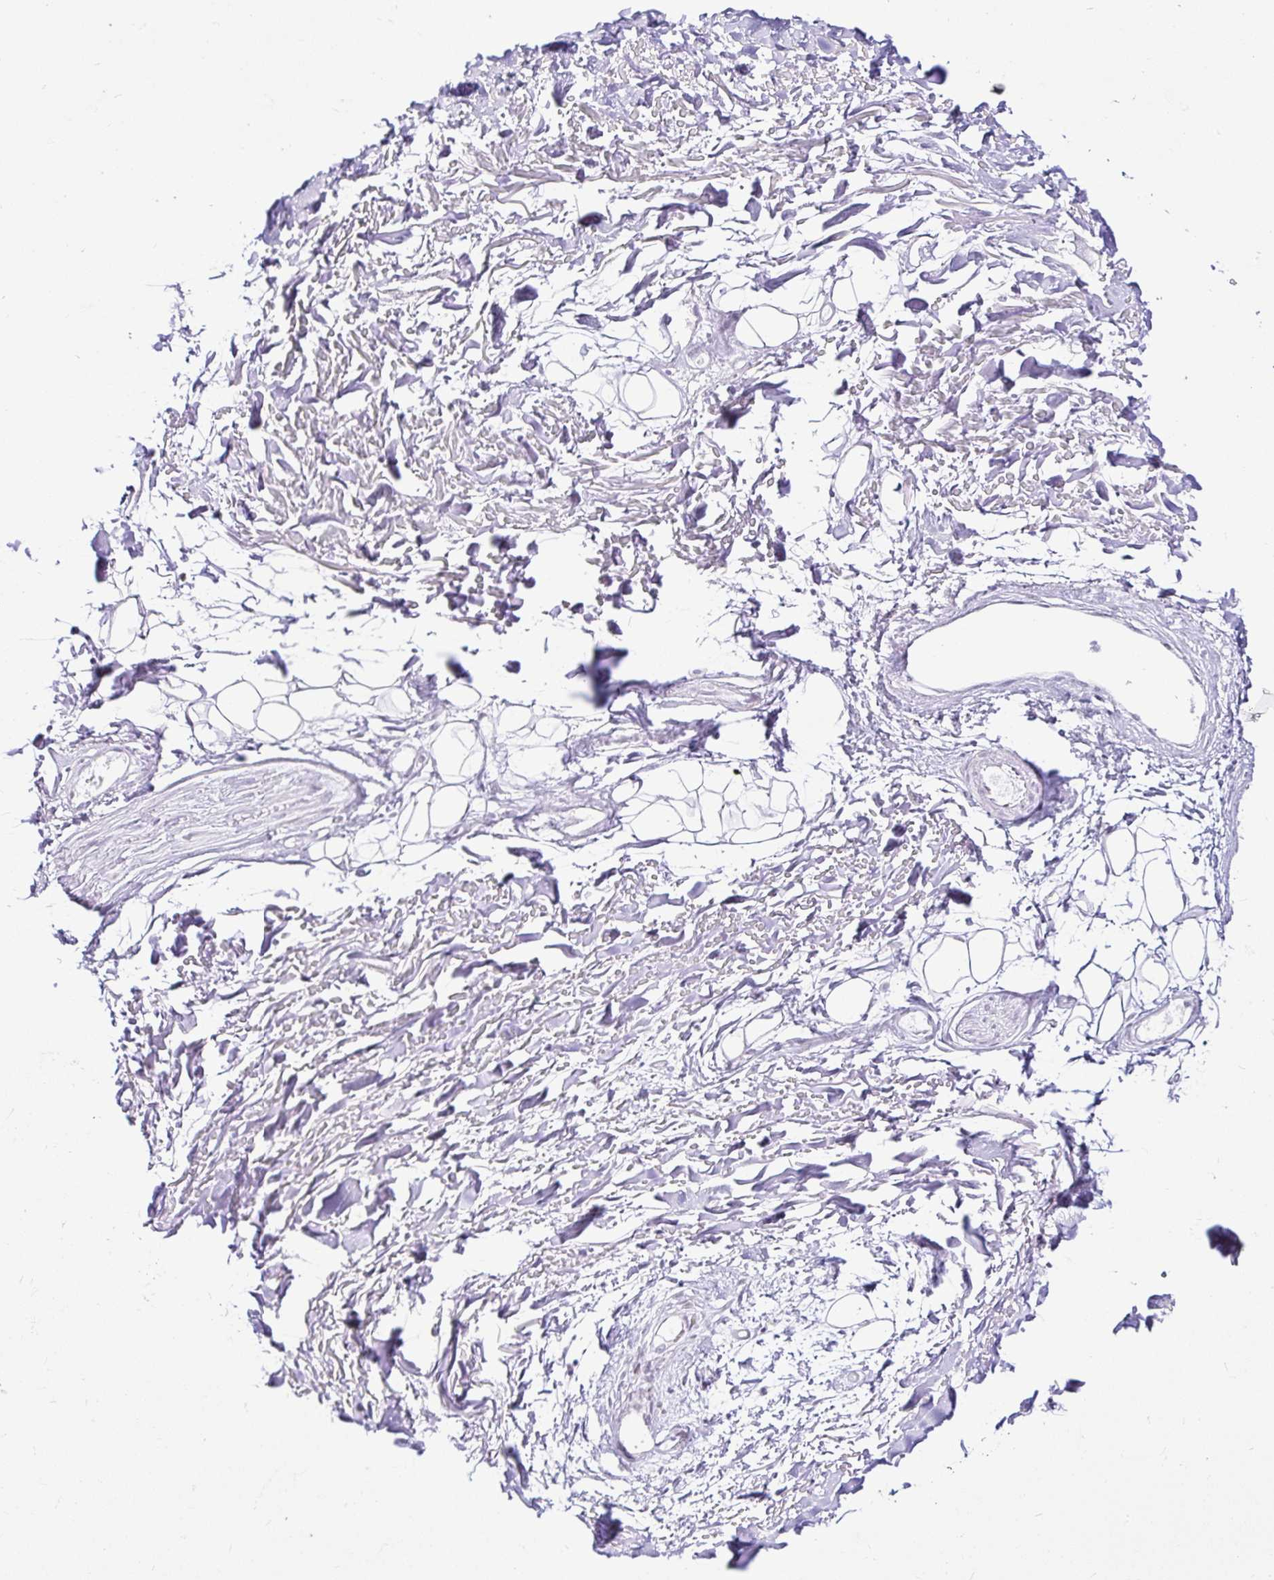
{"staining": {"intensity": "negative", "quantity": "none", "location": "none"}, "tissue": "adipose tissue", "cell_type": "Adipocytes", "image_type": "normal", "snomed": [{"axis": "morphology", "description": "Normal tissue, NOS"}, {"axis": "topography", "description": "Cartilage tissue"}], "caption": "DAB immunohistochemical staining of benign human adipose tissue reveals no significant expression in adipocytes.", "gene": "PIN4", "patient": {"sex": "male", "age": 57}}